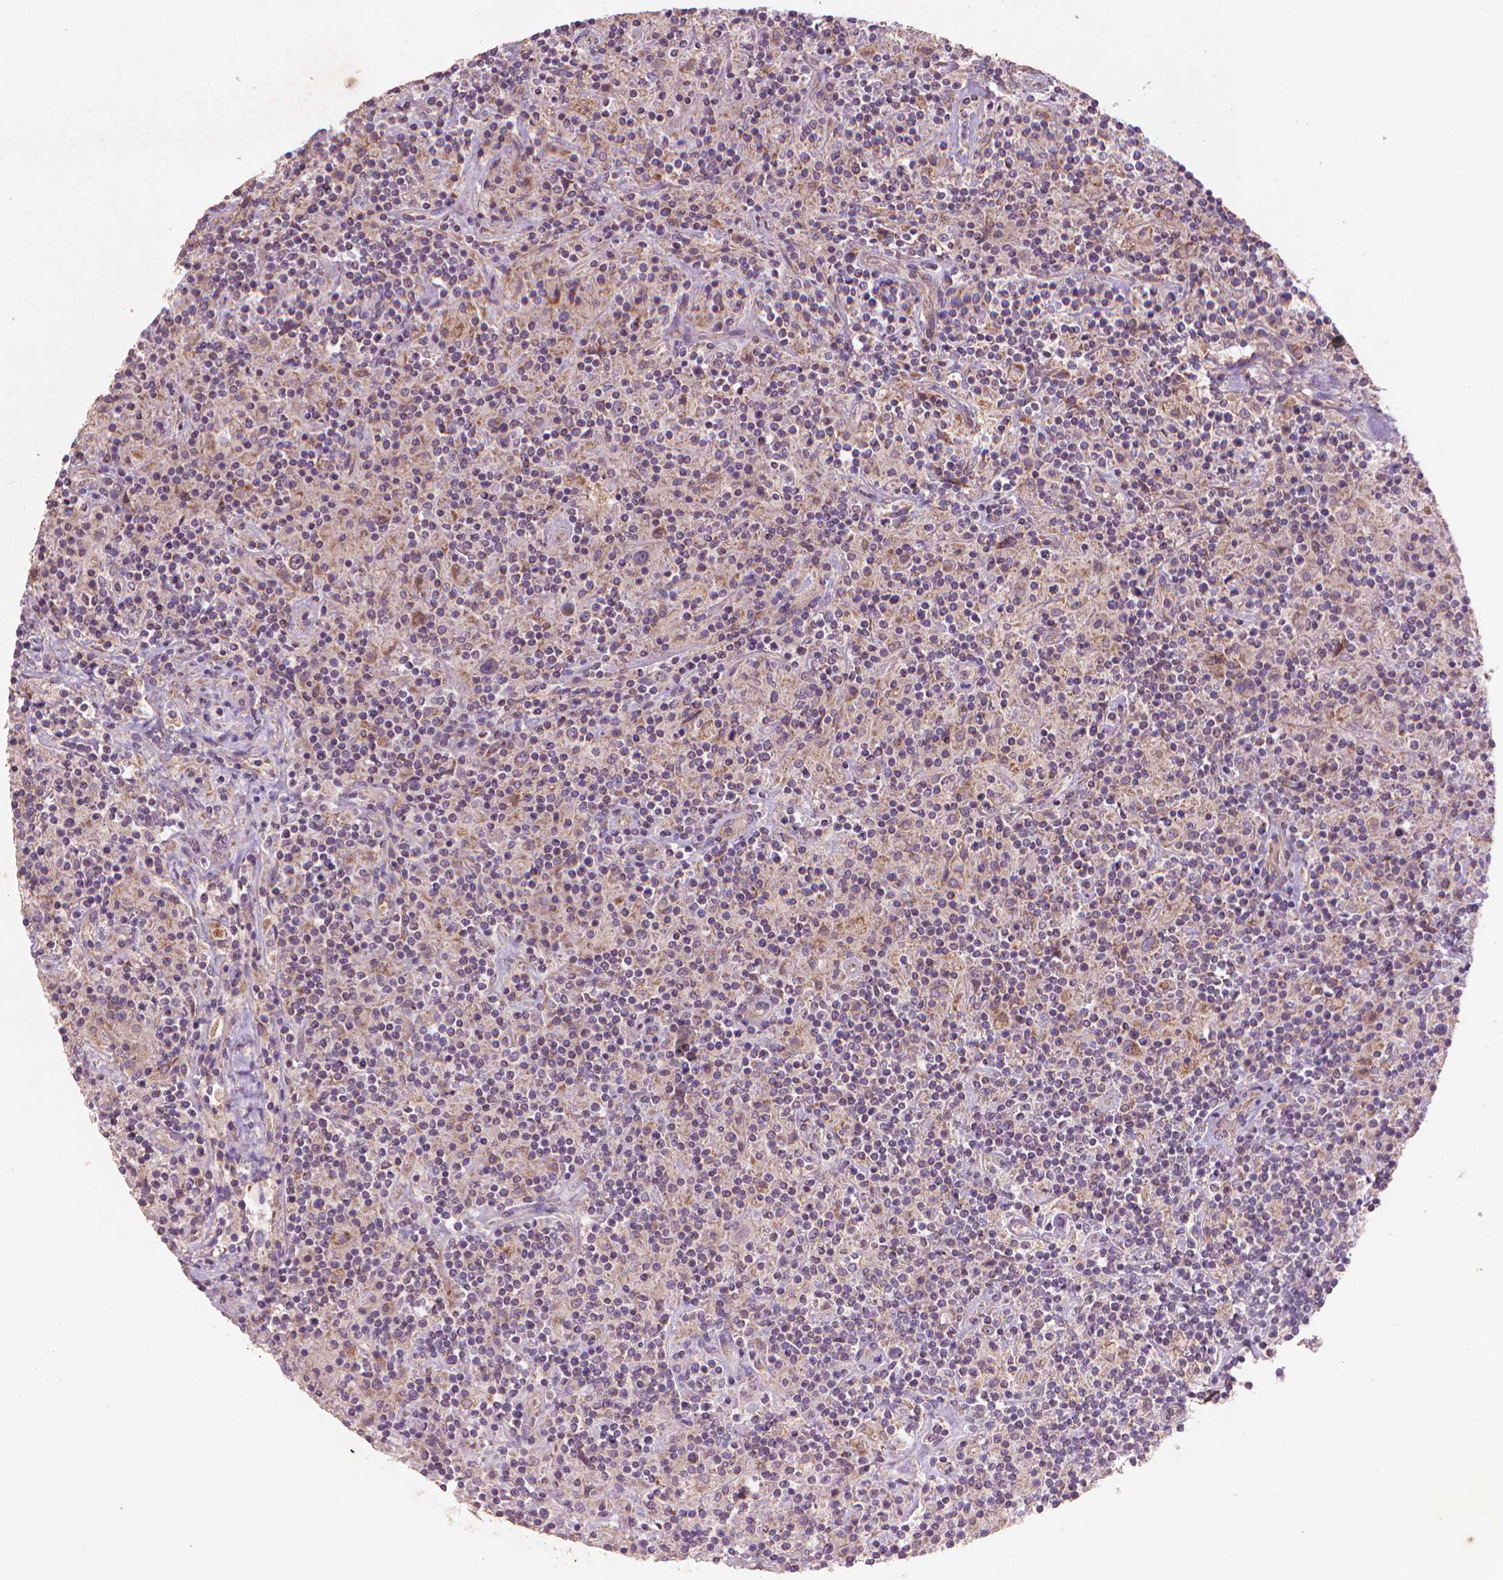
{"staining": {"intensity": "weak", "quantity": "25%-75%", "location": "cytoplasmic/membranous"}, "tissue": "lymphoma", "cell_type": "Tumor cells", "image_type": "cancer", "snomed": [{"axis": "morphology", "description": "Hodgkin's disease, NOS"}, {"axis": "topography", "description": "Lymph node"}], "caption": "Immunohistochemical staining of human lymphoma displays low levels of weak cytoplasmic/membranous protein positivity in approximately 25%-75% of tumor cells.", "gene": "NLRX1", "patient": {"sex": "male", "age": 70}}